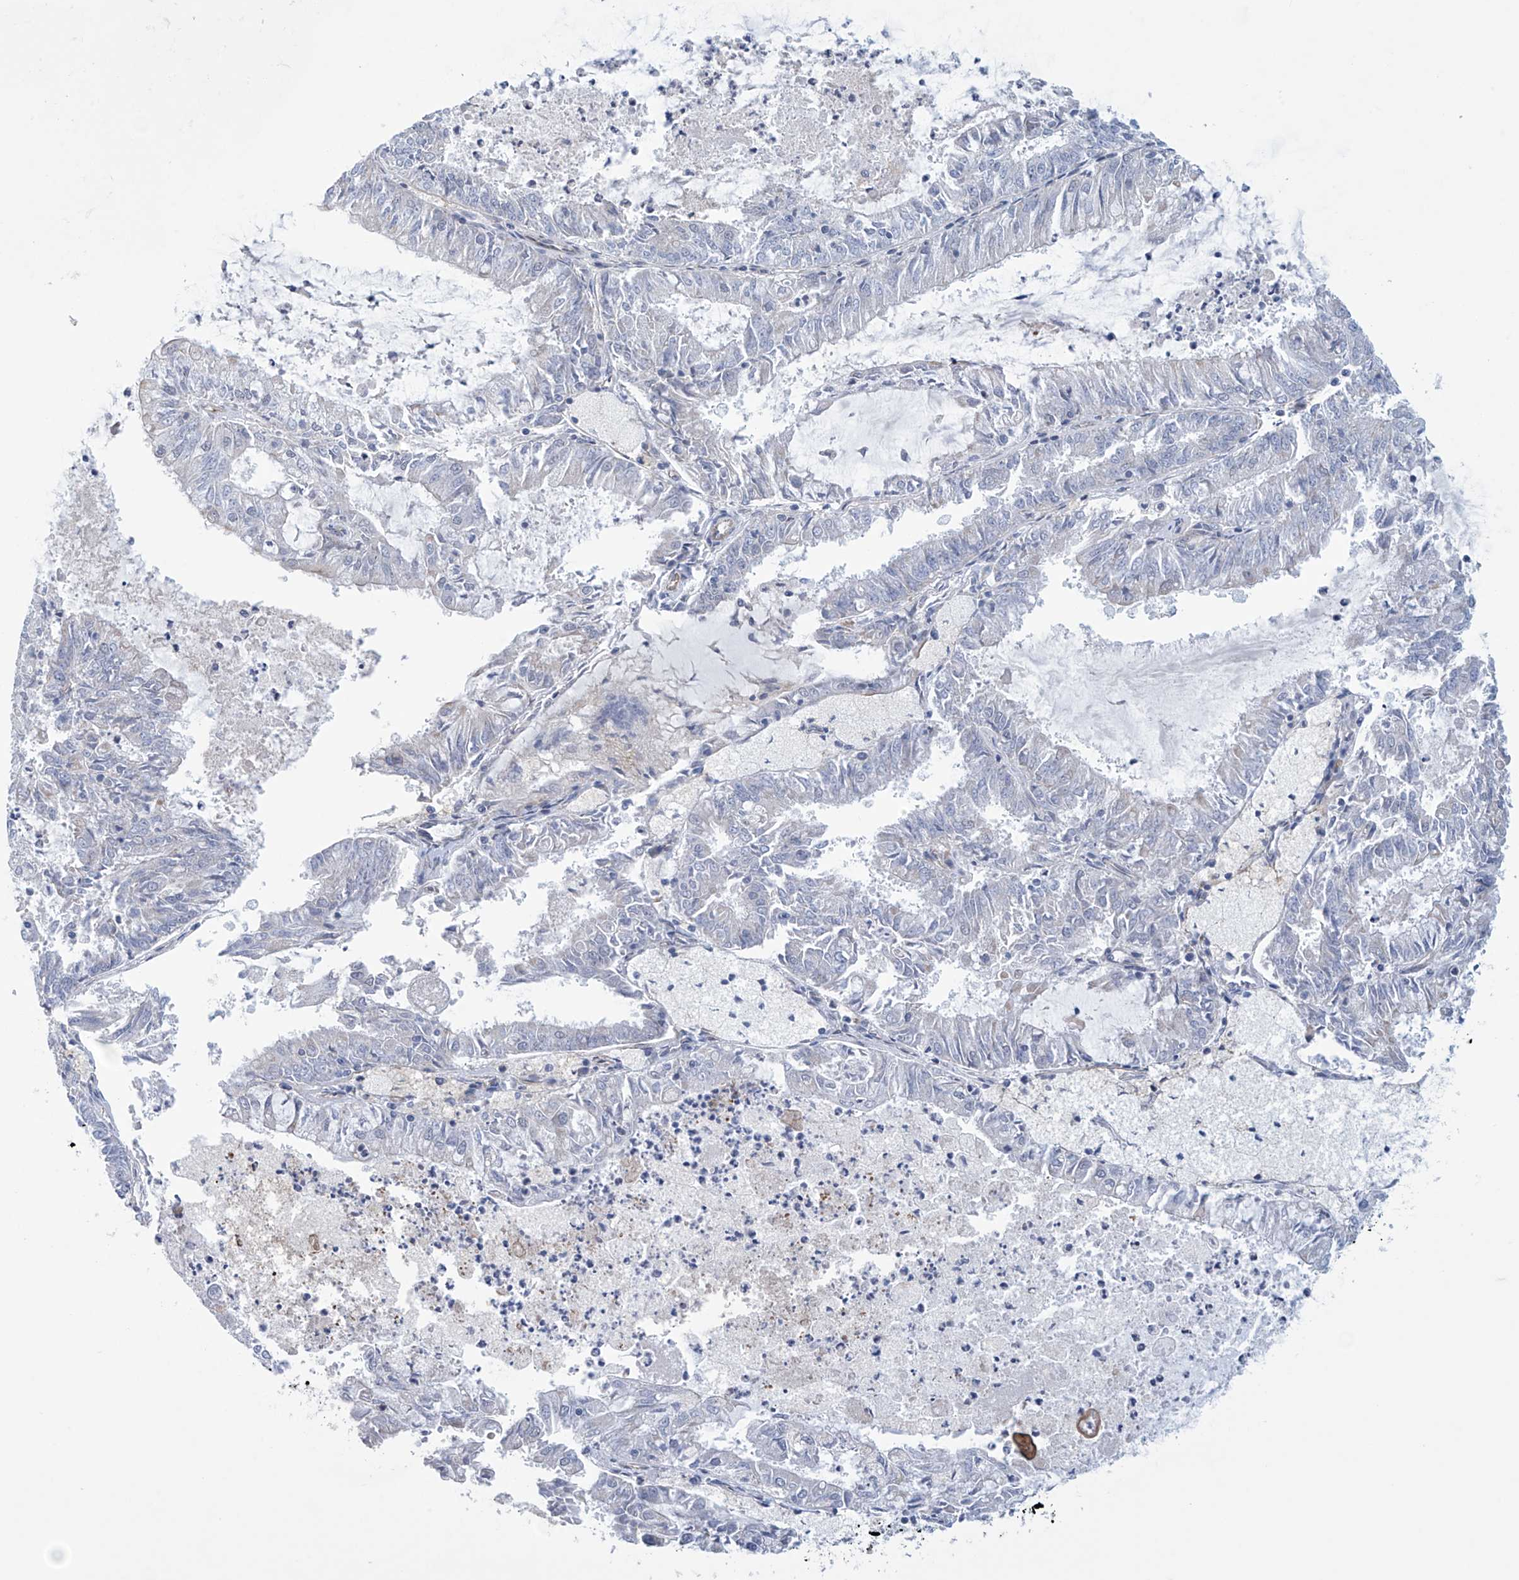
{"staining": {"intensity": "negative", "quantity": "none", "location": "none"}, "tissue": "endometrial cancer", "cell_type": "Tumor cells", "image_type": "cancer", "snomed": [{"axis": "morphology", "description": "Adenocarcinoma, NOS"}, {"axis": "topography", "description": "Endometrium"}], "caption": "The immunohistochemistry histopathology image has no significant expression in tumor cells of endometrial cancer (adenocarcinoma) tissue.", "gene": "ABHD13", "patient": {"sex": "female", "age": 57}}